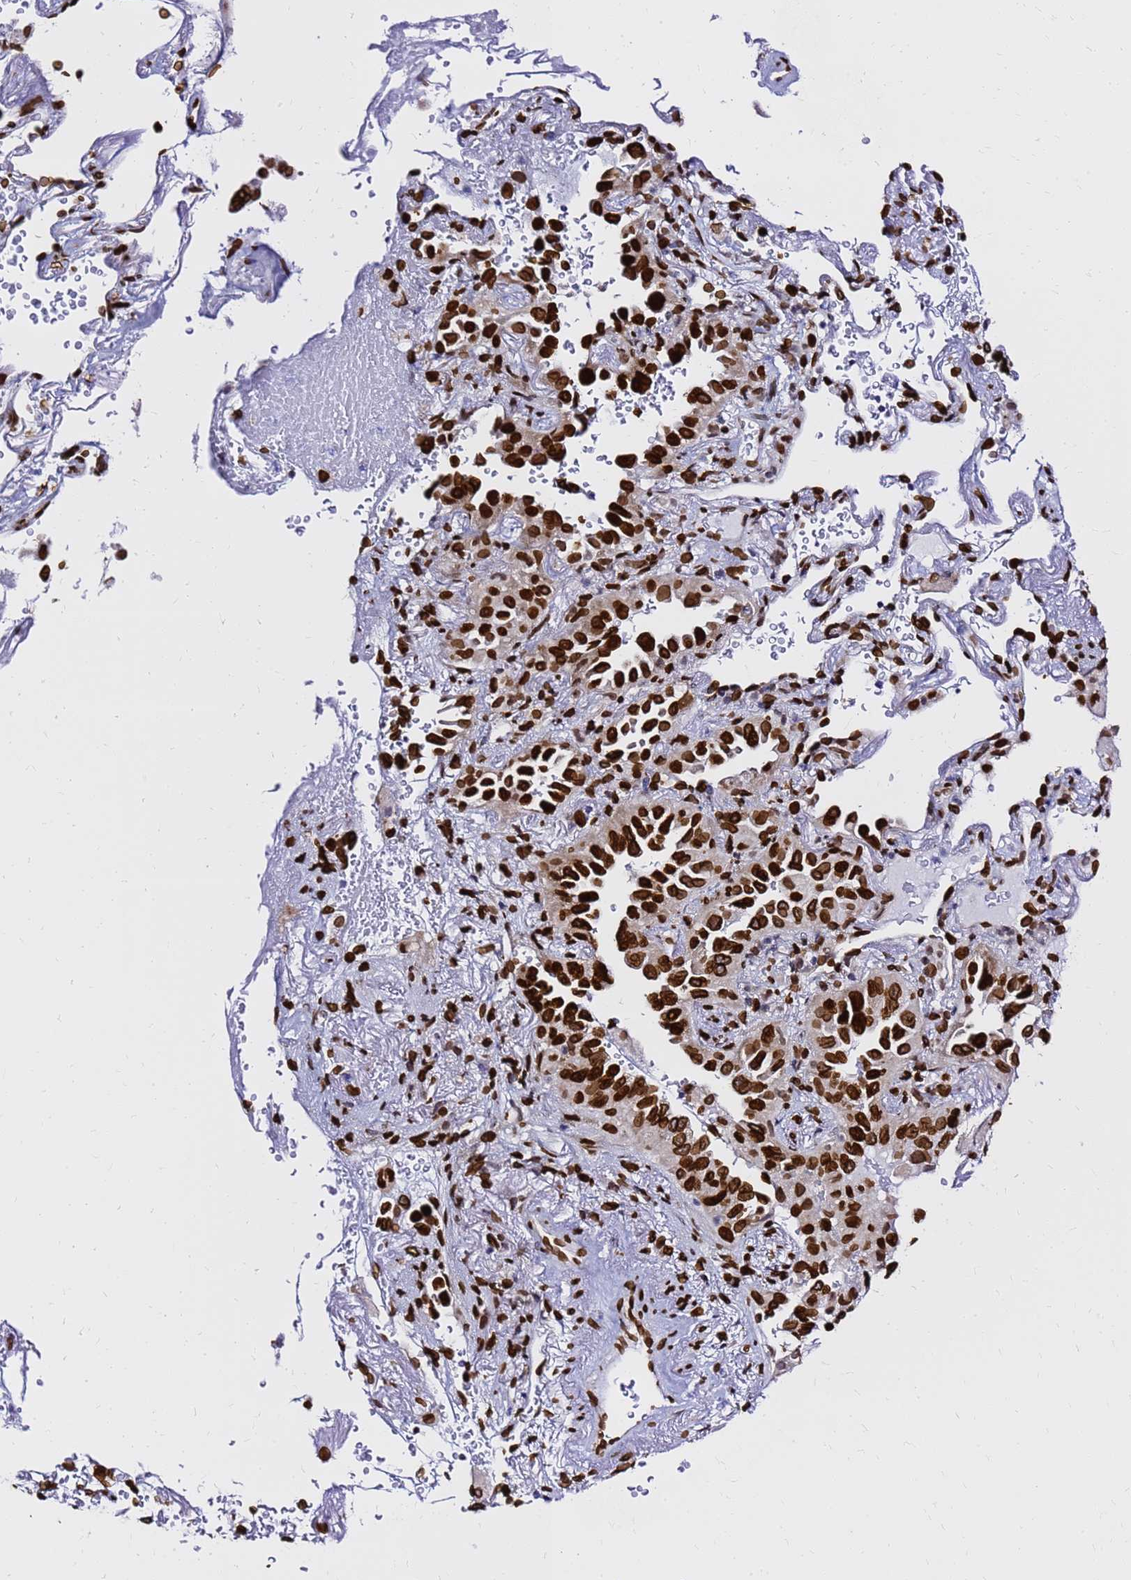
{"staining": {"intensity": "strong", "quantity": ">75%", "location": "cytoplasmic/membranous,nuclear"}, "tissue": "lung cancer", "cell_type": "Tumor cells", "image_type": "cancer", "snomed": [{"axis": "morphology", "description": "Adenocarcinoma, NOS"}, {"axis": "topography", "description": "Lung"}], "caption": "Tumor cells reveal high levels of strong cytoplasmic/membranous and nuclear positivity in about >75% of cells in lung cancer.", "gene": "C6orf141", "patient": {"sex": "female", "age": 69}}